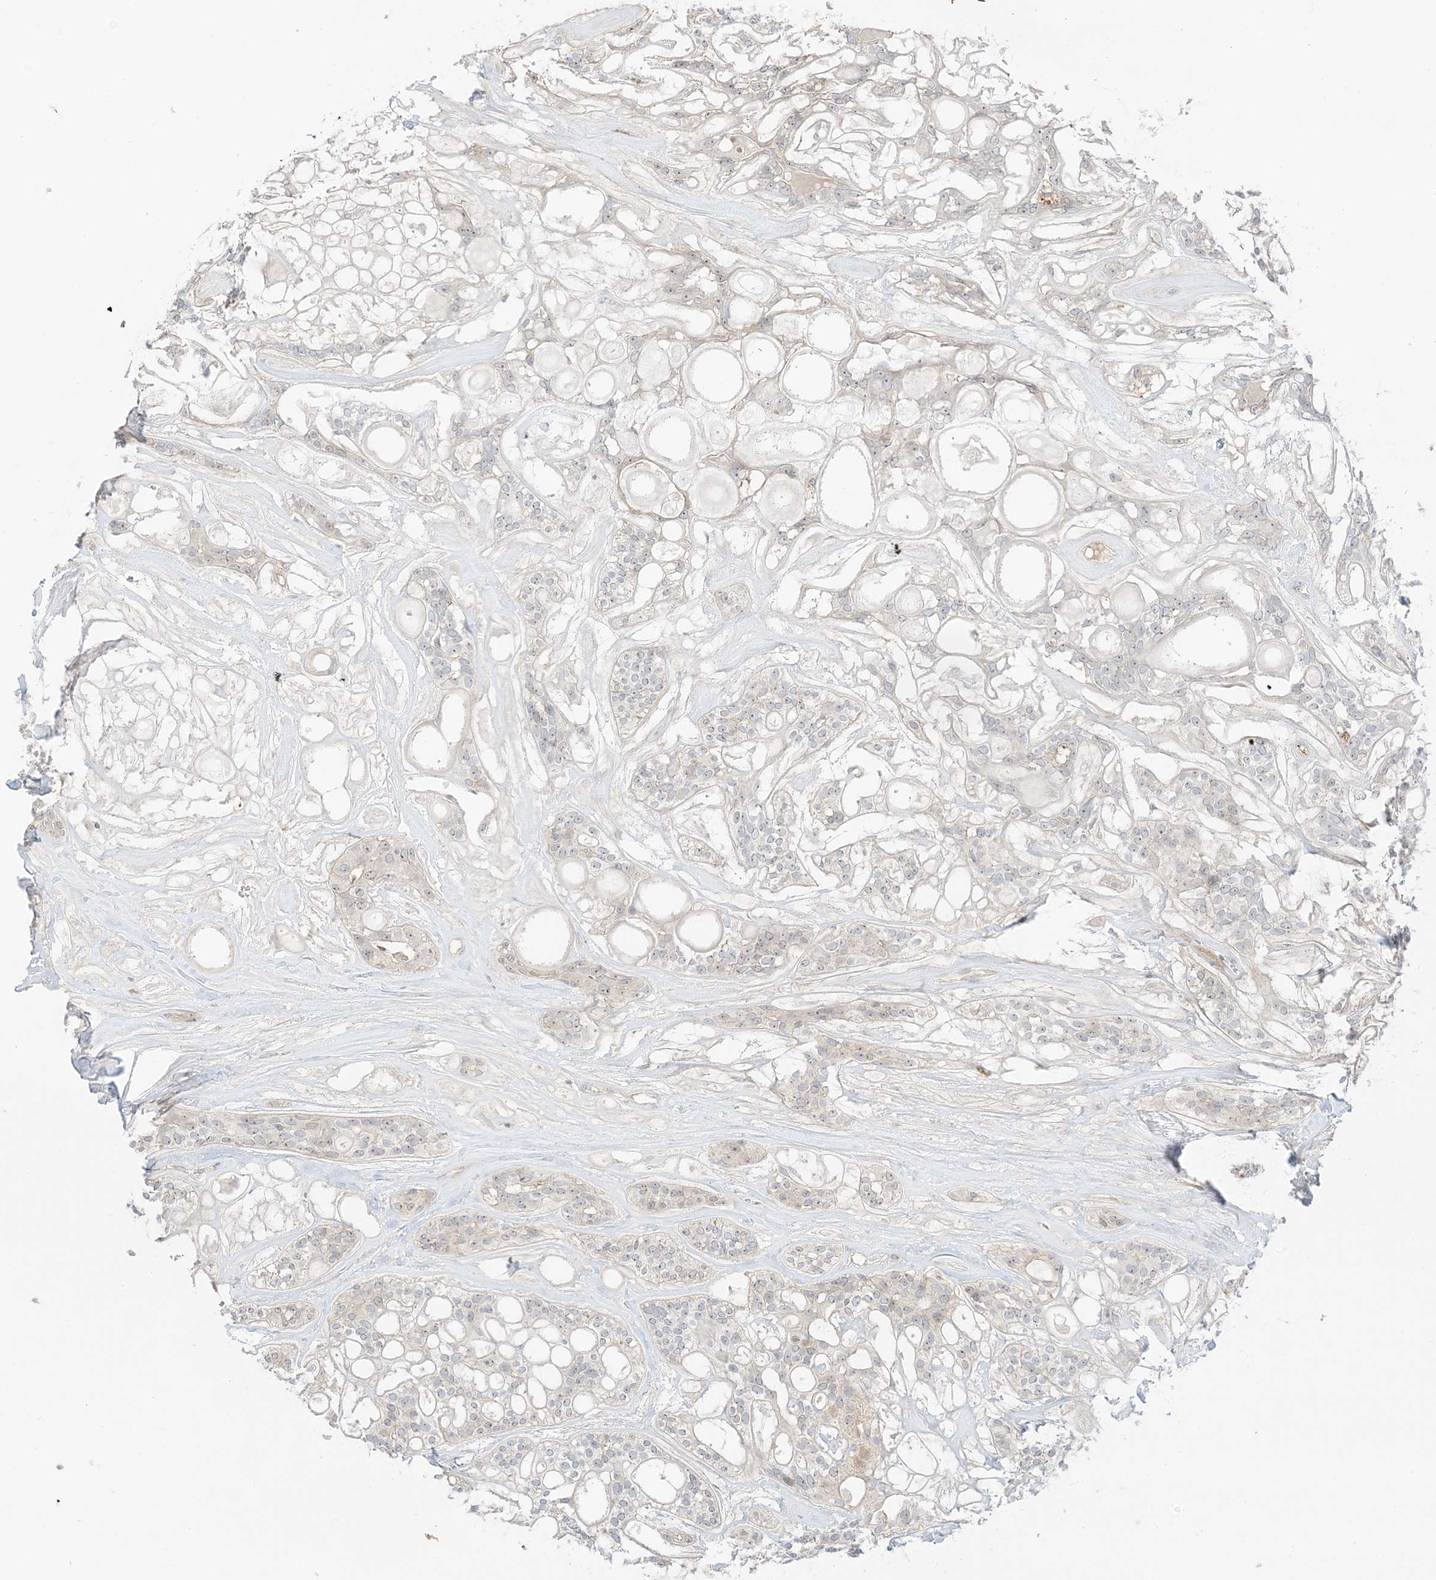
{"staining": {"intensity": "weak", "quantity": "<25%", "location": "nuclear"}, "tissue": "head and neck cancer", "cell_type": "Tumor cells", "image_type": "cancer", "snomed": [{"axis": "morphology", "description": "Adenocarcinoma, NOS"}, {"axis": "topography", "description": "Head-Neck"}], "caption": "This is an immunohistochemistry photomicrograph of head and neck cancer. There is no staining in tumor cells.", "gene": "ETAA1", "patient": {"sex": "male", "age": 66}}